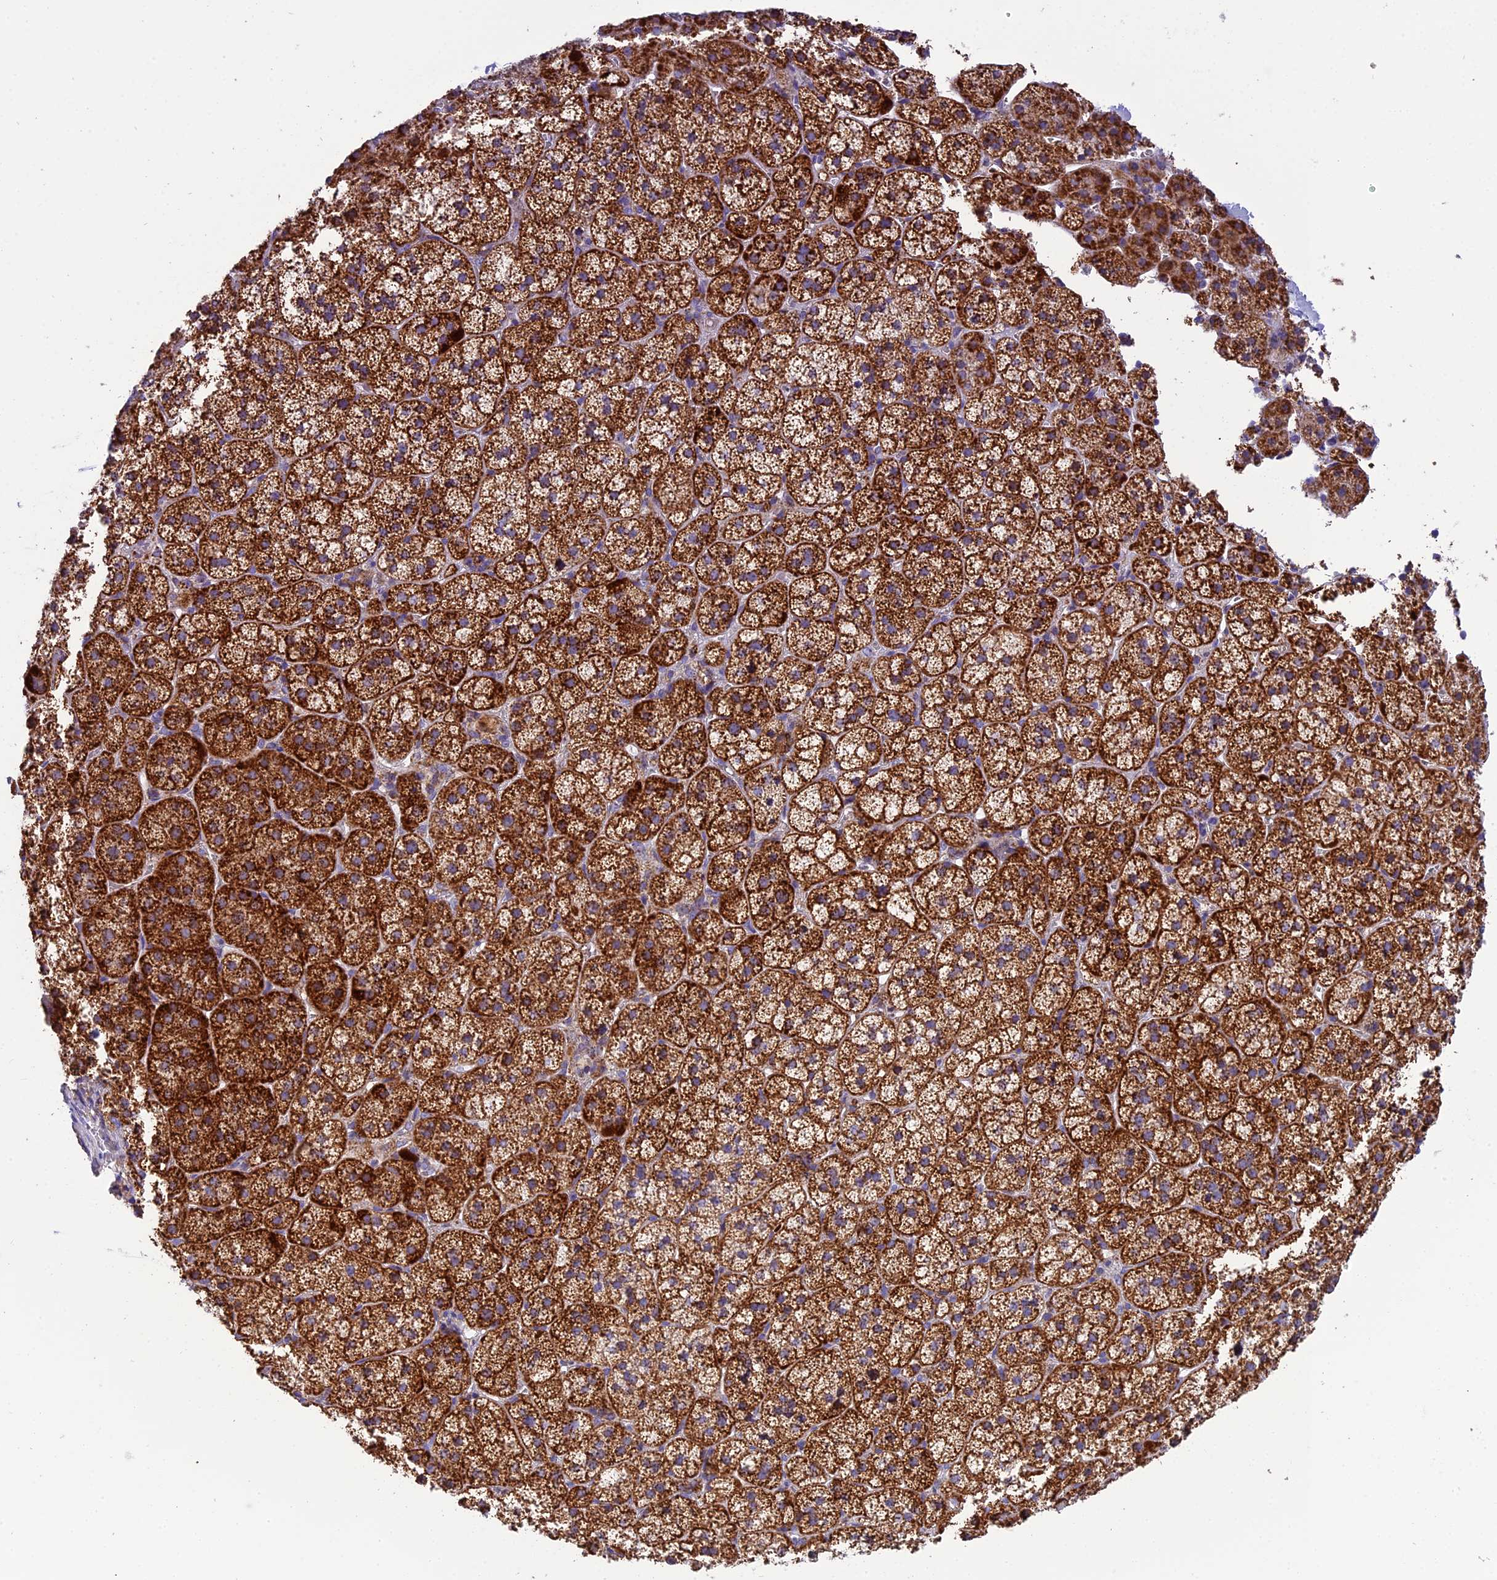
{"staining": {"intensity": "strong", "quantity": ">75%", "location": "cytoplasmic/membranous"}, "tissue": "adrenal gland", "cell_type": "Glandular cells", "image_type": "normal", "snomed": [{"axis": "morphology", "description": "Normal tissue, NOS"}, {"axis": "topography", "description": "Adrenal gland"}], "caption": "The photomicrograph shows immunohistochemical staining of unremarkable adrenal gland. There is strong cytoplasmic/membranous staining is identified in about >75% of glandular cells.", "gene": "MRPS34", "patient": {"sex": "female", "age": 44}}